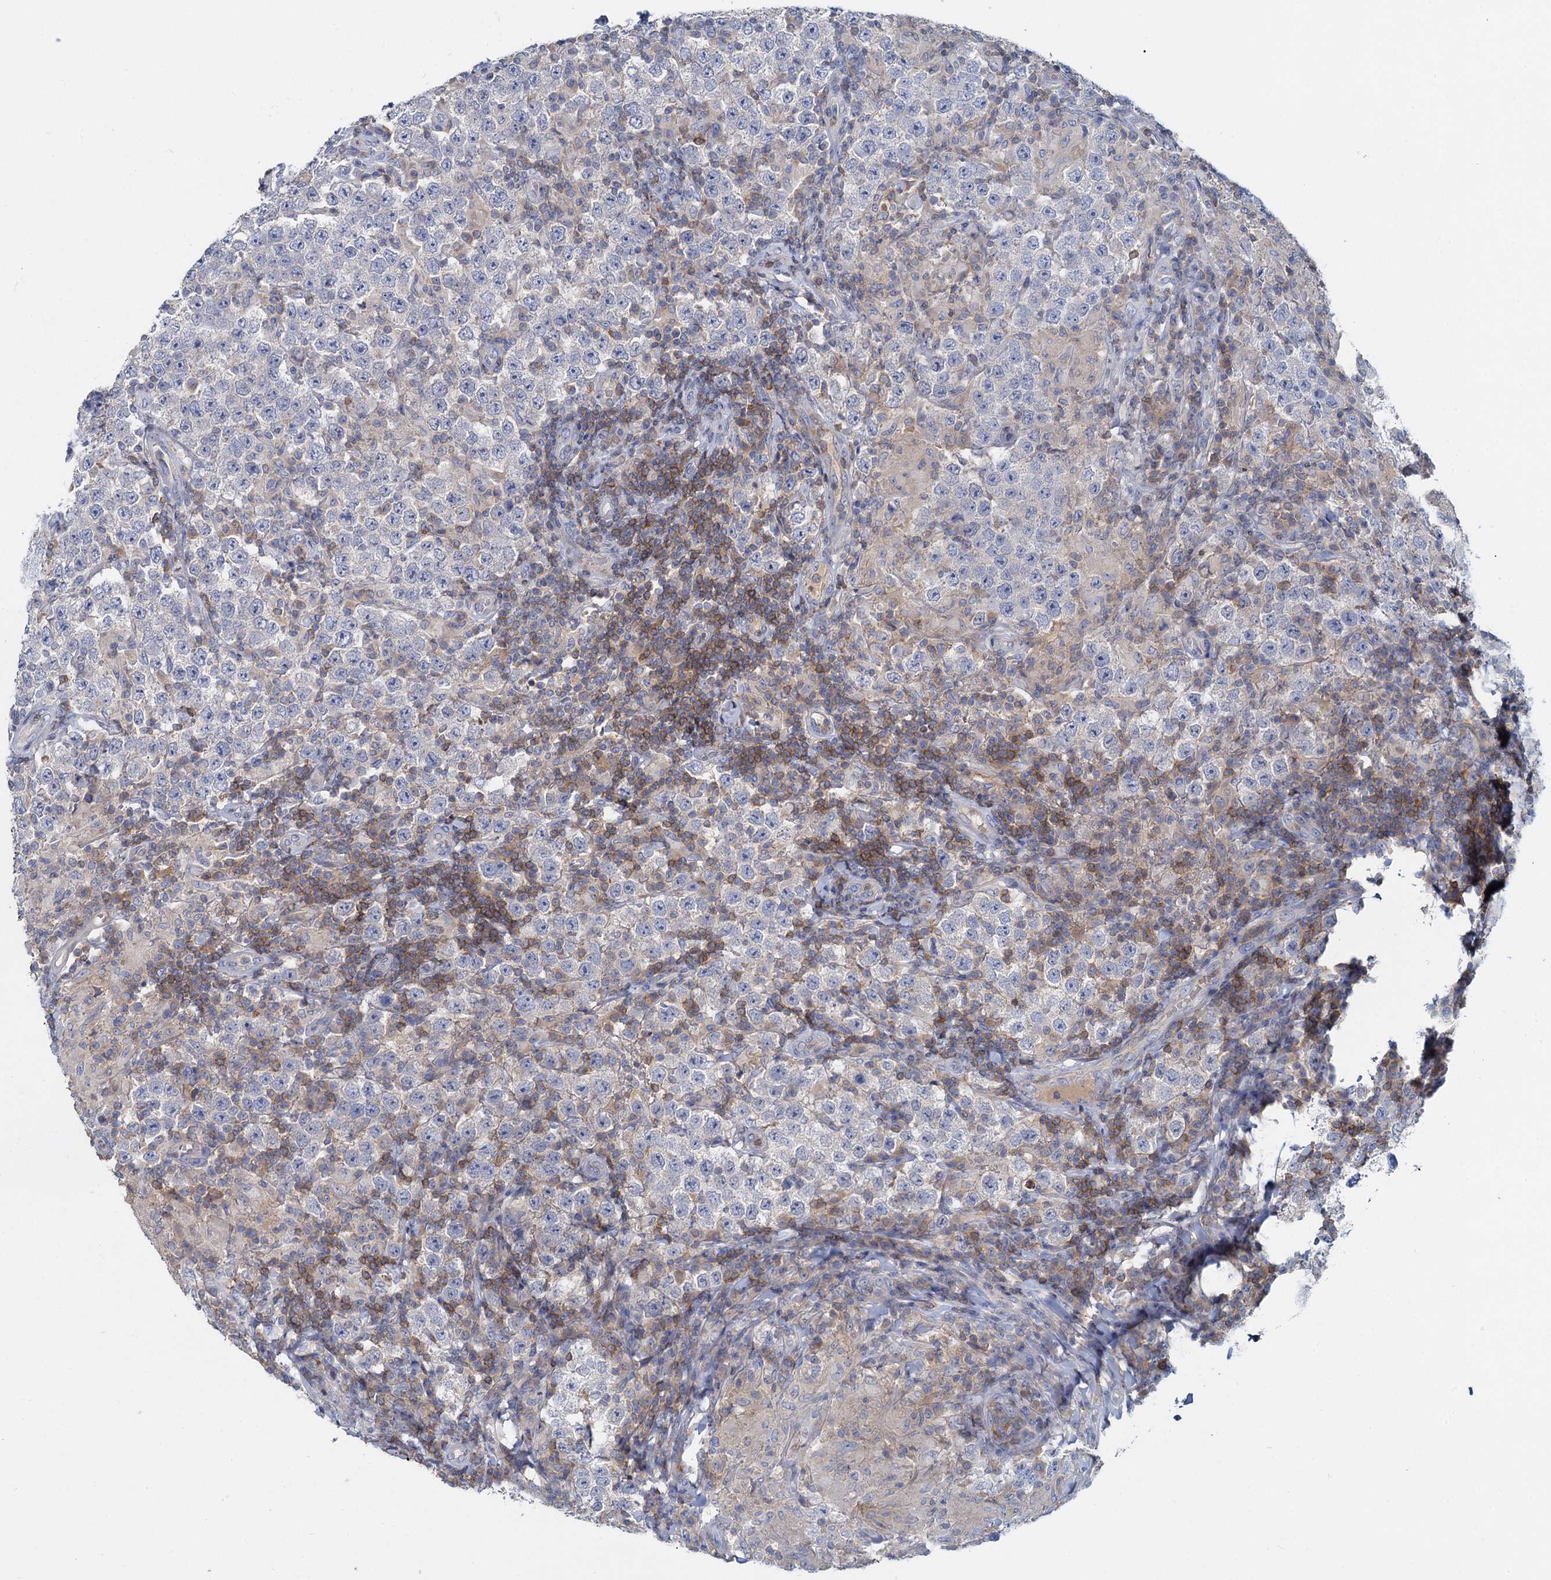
{"staining": {"intensity": "negative", "quantity": "none", "location": "none"}, "tissue": "testis cancer", "cell_type": "Tumor cells", "image_type": "cancer", "snomed": [{"axis": "morphology", "description": "Normal tissue, NOS"}, {"axis": "morphology", "description": "Urothelial carcinoma, High grade"}, {"axis": "morphology", "description": "Seminoma, NOS"}, {"axis": "morphology", "description": "Carcinoma, Embryonal, NOS"}, {"axis": "topography", "description": "Urinary bladder"}, {"axis": "topography", "description": "Testis"}], "caption": "High magnification brightfield microscopy of testis cancer stained with DAB (3,3'-diaminobenzidine) (brown) and counterstained with hematoxylin (blue): tumor cells show no significant positivity.", "gene": "ACSM3", "patient": {"sex": "male", "age": 41}}